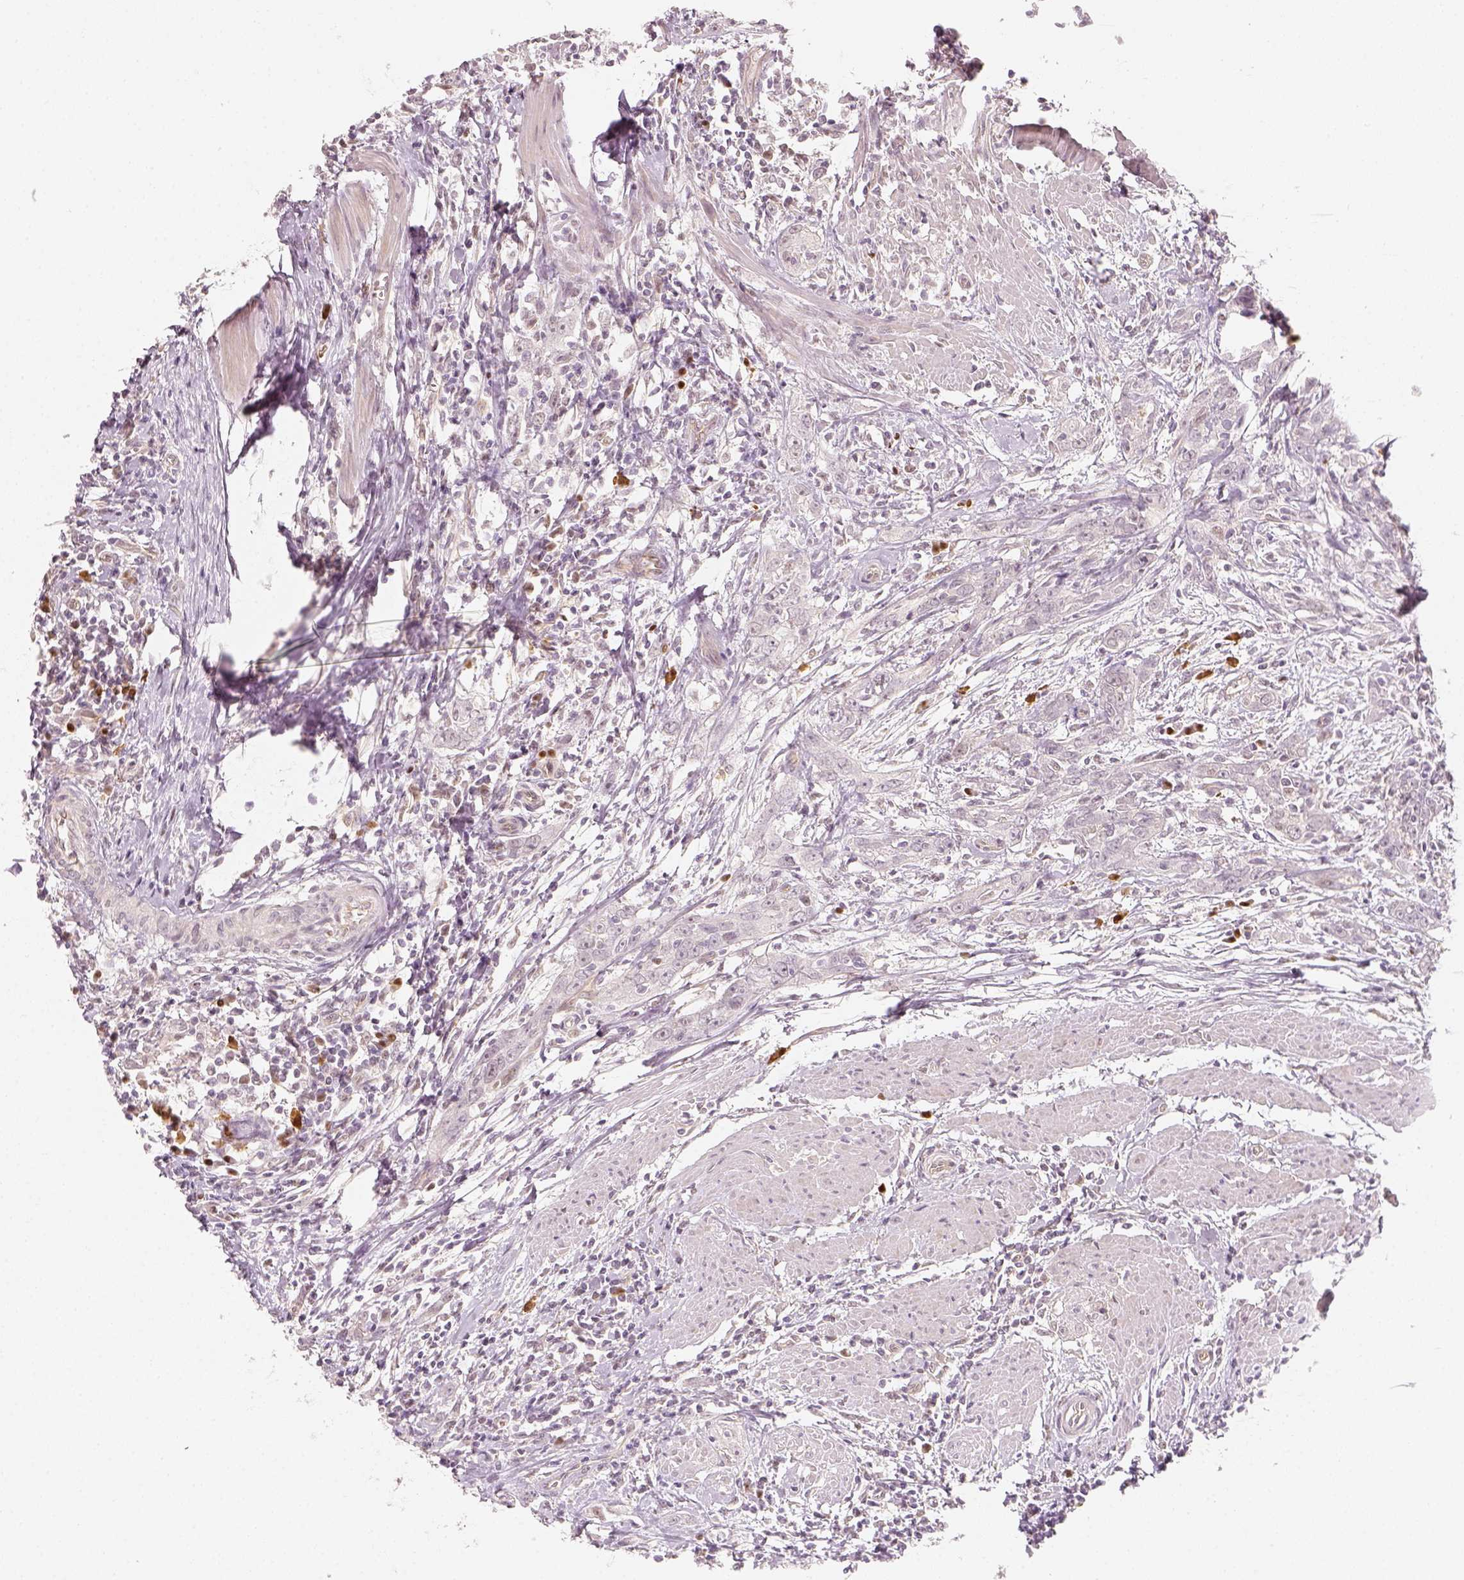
{"staining": {"intensity": "negative", "quantity": "none", "location": "none"}, "tissue": "urothelial cancer", "cell_type": "Tumor cells", "image_type": "cancer", "snomed": [{"axis": "morphology", "description": "Urothelial carcinoma, High grade"}, {"axis": "topography", "description": "Urinary bladder"}], "caption": "Urothelial cancer was stained to show a protein in brown. There is no significant expression in tumor cells. (DAB (3,3'-diaminobenzidine) immunohistochemistry visualized using brightfield microscopy, high magnification).", "gene": "EAF2", "patient": {"sex": "male", "age": 83}}